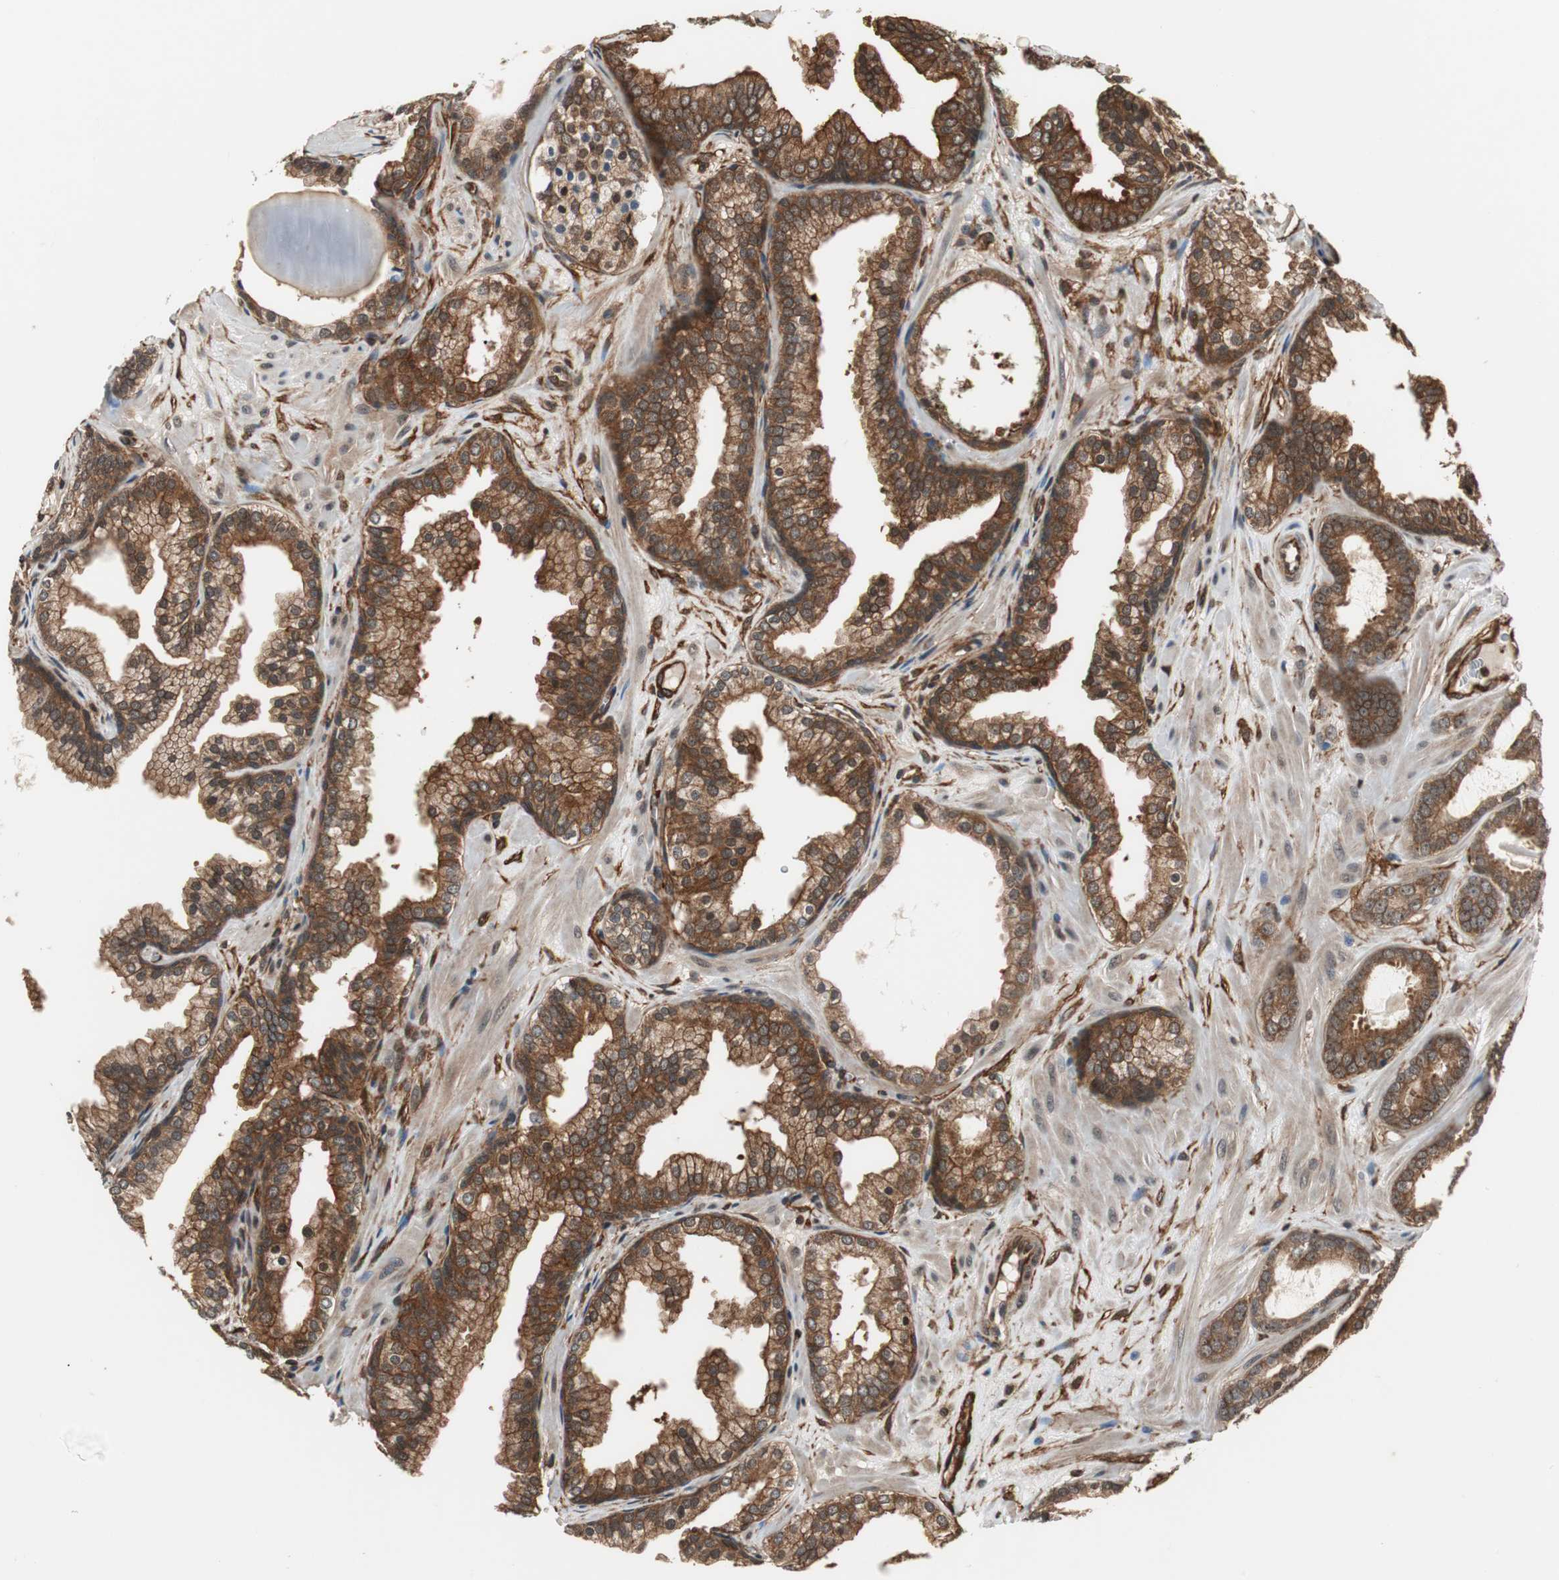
{"staining": {"intensity": "strong", "quantity": ">75%", "location": "cytoplasmic/membranous"}, "tissue": "prostate cancer", "cell_type": "Tumor cells", "image_type": "cancer", "snomed": [{"axis": "morphology", "description": "Adenocarcinoma, Low grade"}, {"axis": "topography", "description": "Prostate"}], "caption": "Prostate cancer (low-grade adenocarcinoma) was stained to show a protein in brown. There is high levels of strong cytoplasmic/membranous staining in about >75% of tumor cells.", "gene": "PTPN11", "patient": {"sex": "male", "age": 57}}